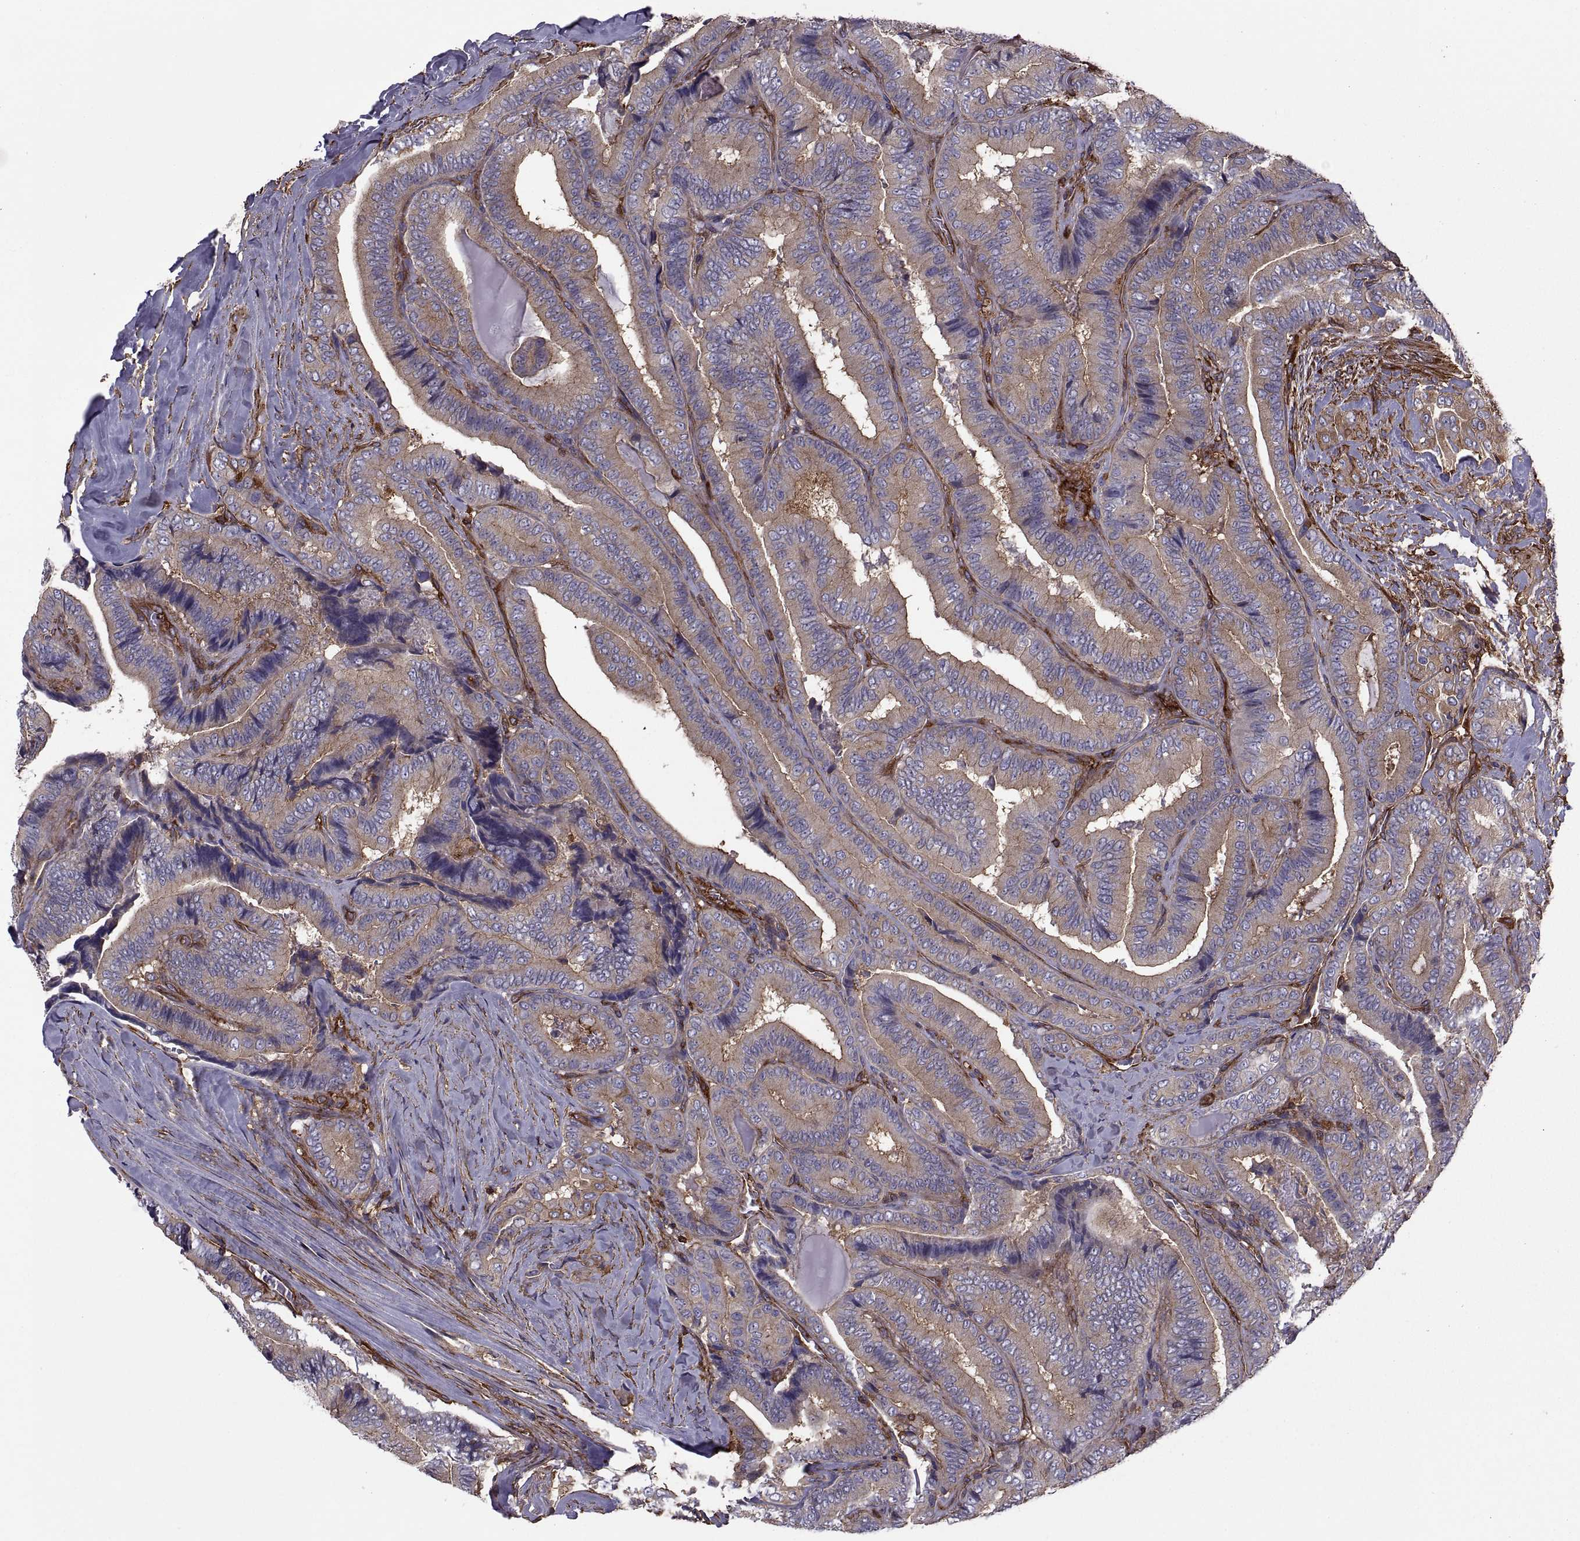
{"staining": {"intensity": "weak", "quantity": ">75%", "location": "cytoplasmic/membranous"}, "tissue": "thyroid cancer", "cell_type": "Tumor cells", "image_type": "cancer", "snomed": [{"axis": "morphology", "description": "Papillary adenocarcinoma, NOS"}, {"axis": "topography", "description": "Thyroid gland"}], "caption": "Brown immunohistochemical staining in papillary adenocarcinoma (thyroid) exhibits weak cytoplasmic/membranous expression in approximately >75% of tumor cells.", "gene": "MYH9", "patient": {"sex": "male", "age": 61}}